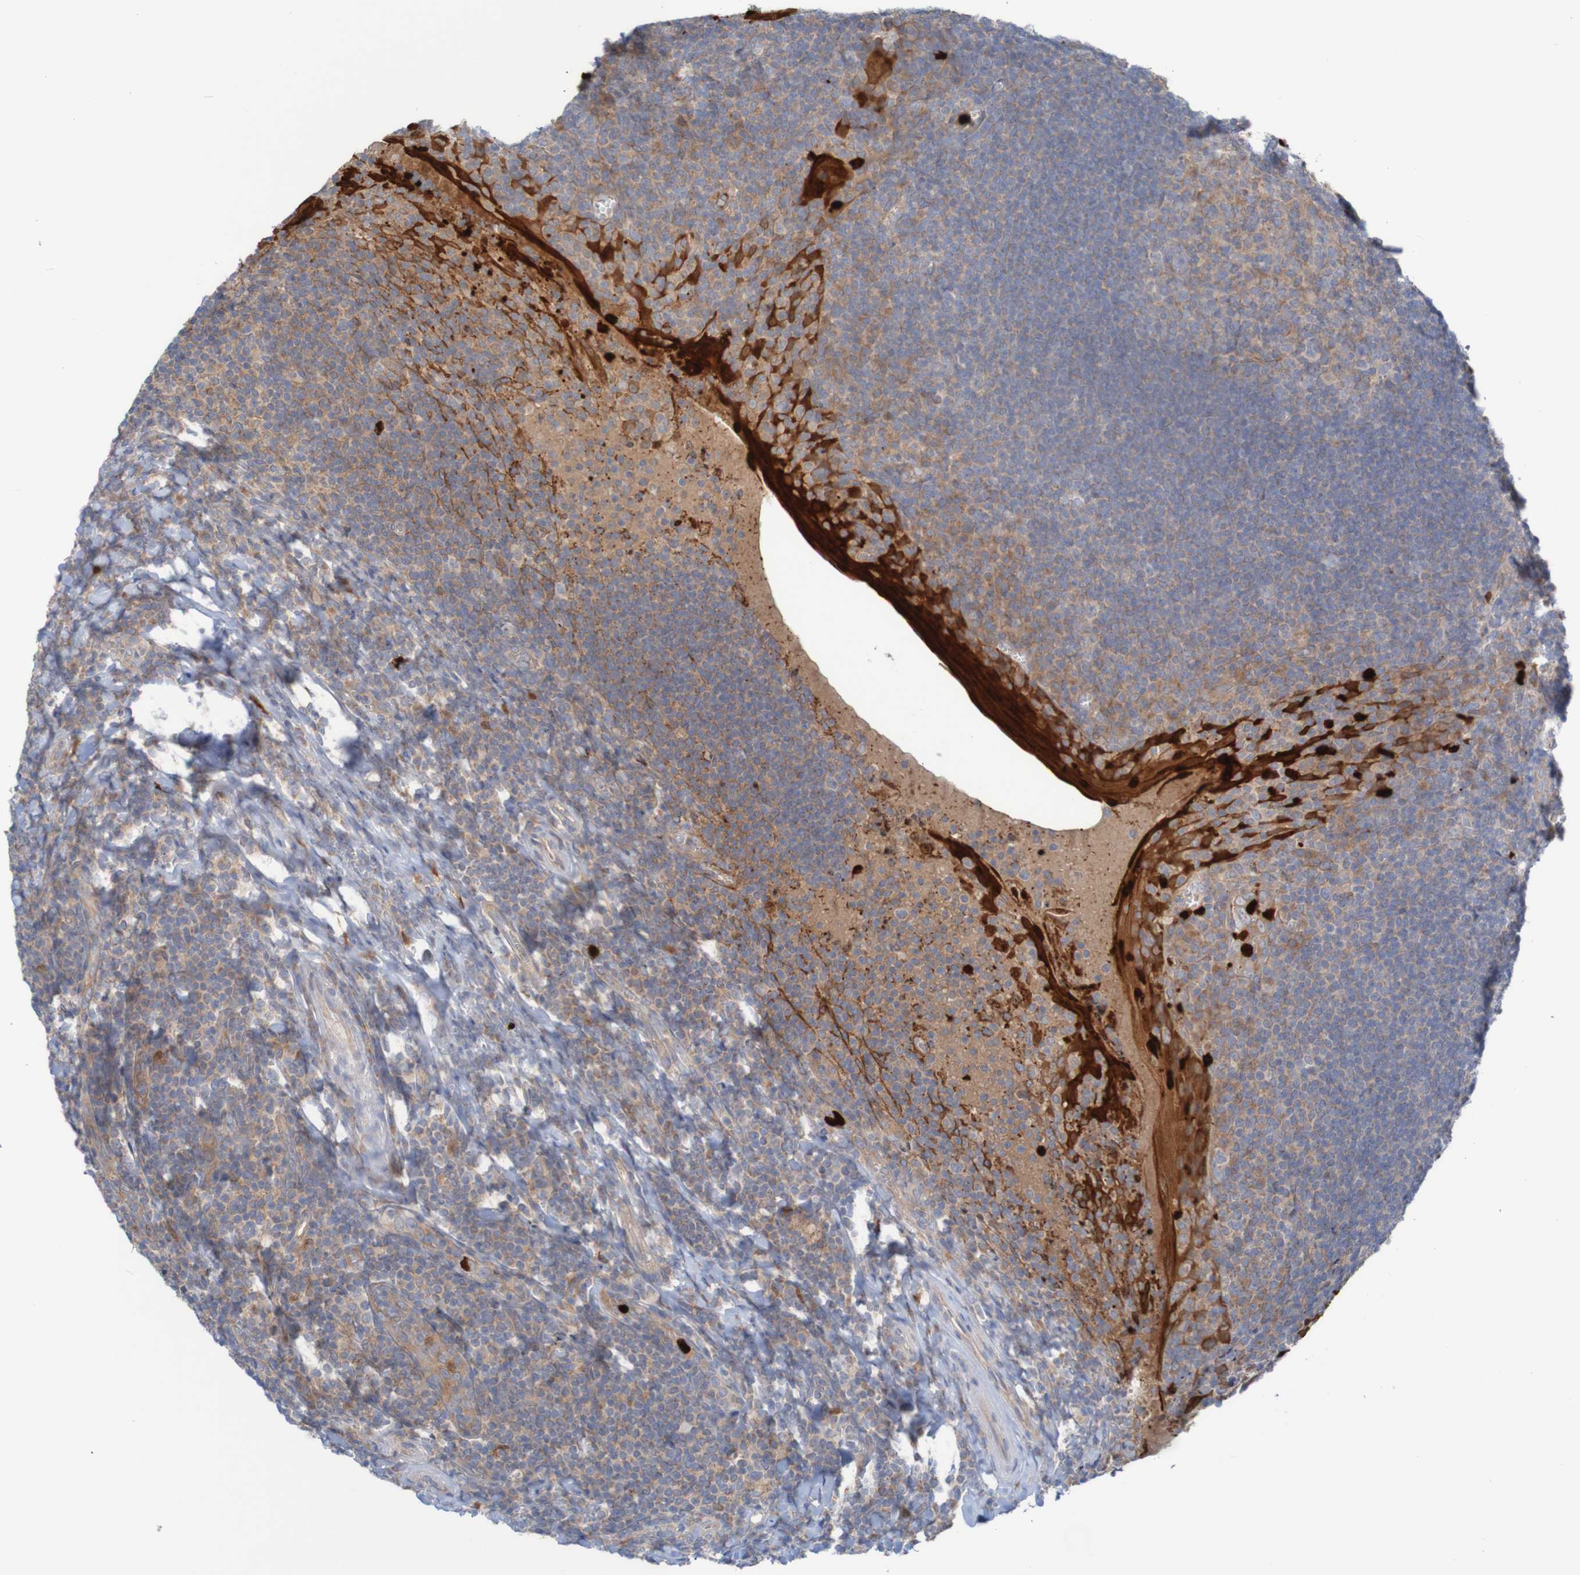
{"staining": {"intensity": "weak", "quantity": ">75%", "location": "cytoplasmic/membranous"}, "tissue": "tonsil", "cell_type": "Germinal center cells", "image_type": "normal", "snomed": [{"axis": "morphology", "description": "Normal tissue, NOS"}, {"axis": "topography", "description": "Tonsil"}], "caption": "This image displays normal tonsil stained with immunohistochemistry to label a protein in brown. The cytoplasmic/membranous of germinal center cells show weak positivity for the protein. Nuclei are counter-stained blue.", "gene": "PARP4", "patient": {"sex": "male", "age": 37}}